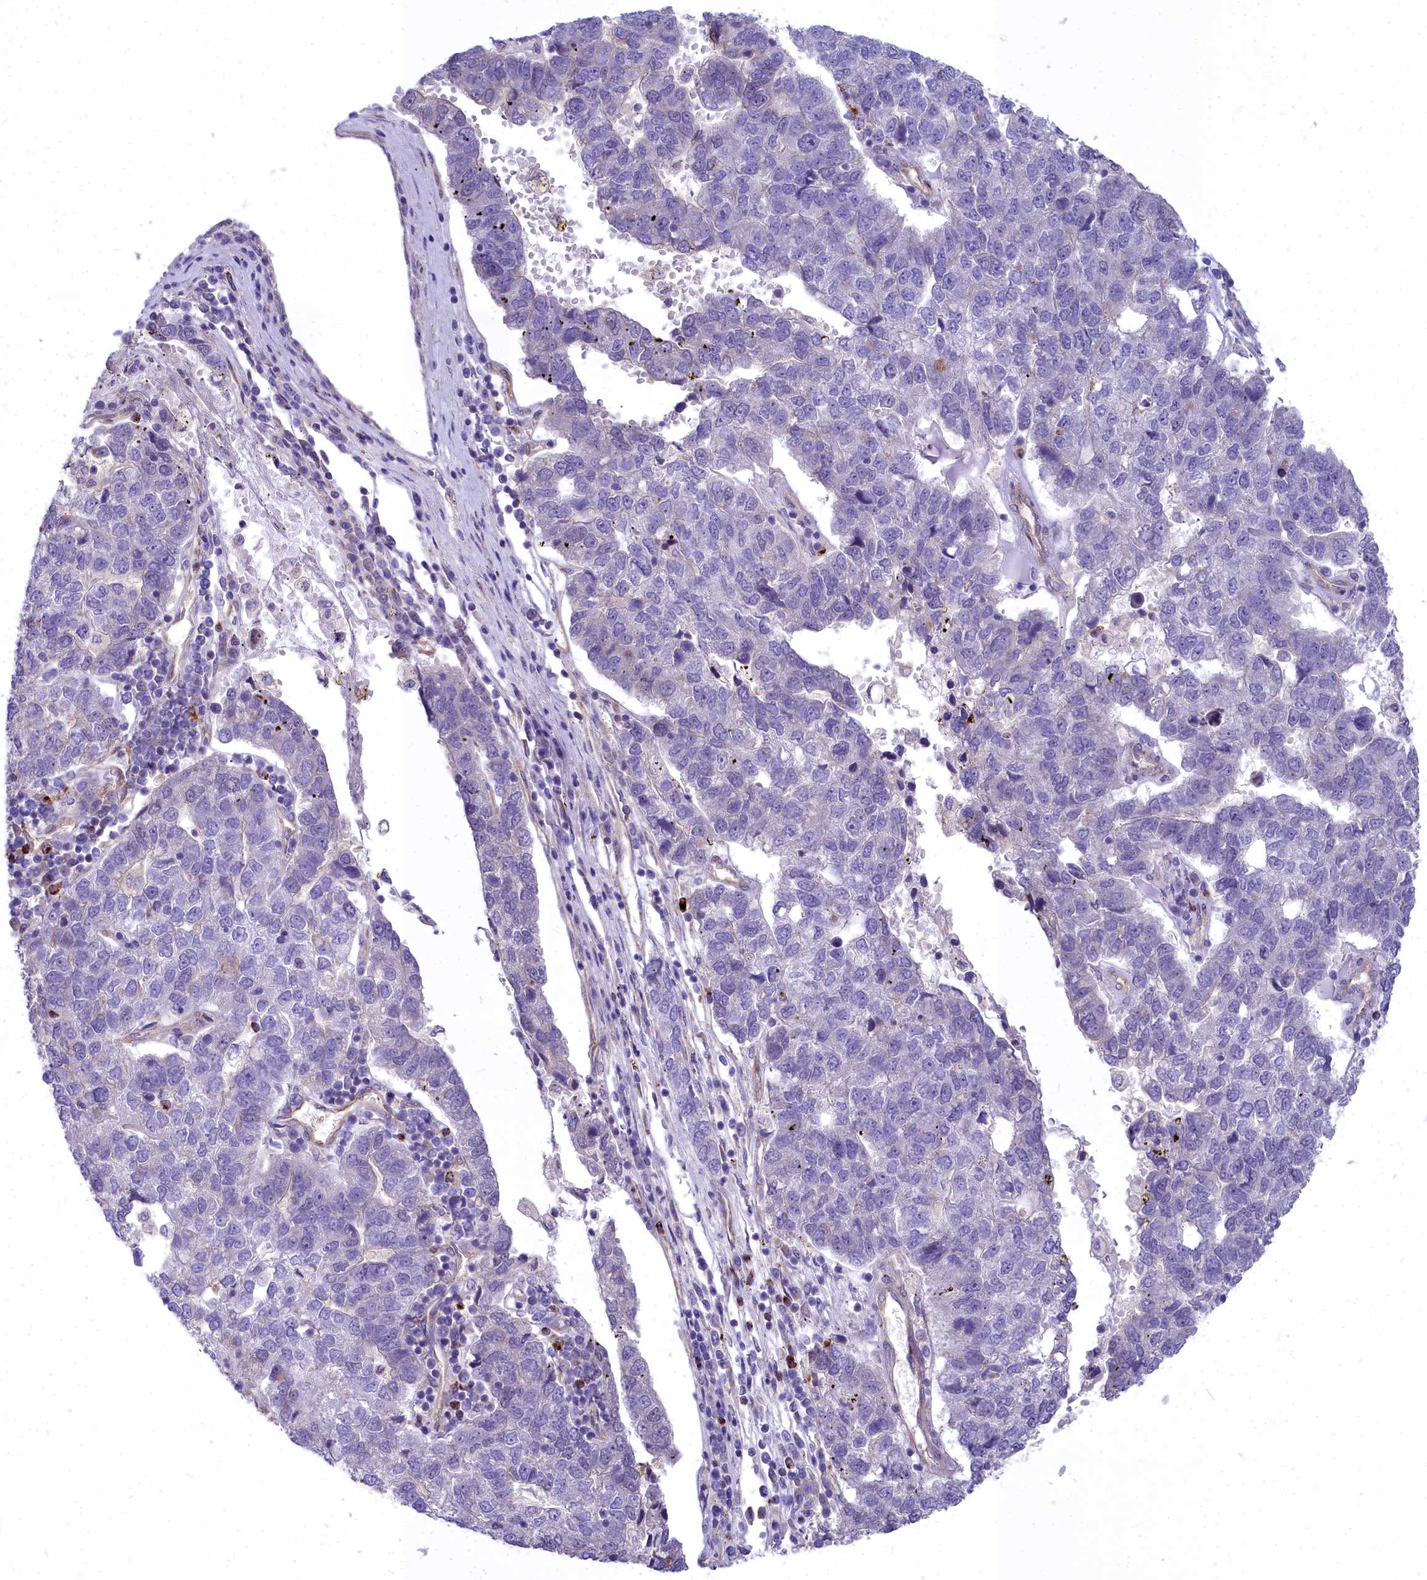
{"staining": {"intensity": "negative", "quantity": "none", "location": "none"}, "tissue": "pancreatic cancer", "cell_type": "Tumor cells", "image_type": "cancer", "snomed": [{"axis": "morphology", "description": "Adenocarcinoma, NOS"}, {"axis": "topography", "description": "Pancreas"}], "caption": "Immunohistochemical staining of human pancreatic adenocarcinoma reveals no significant staining in tumor cells.", "gene": "HLA-DOA", "patient": {"sex": "female", "age": 61}}